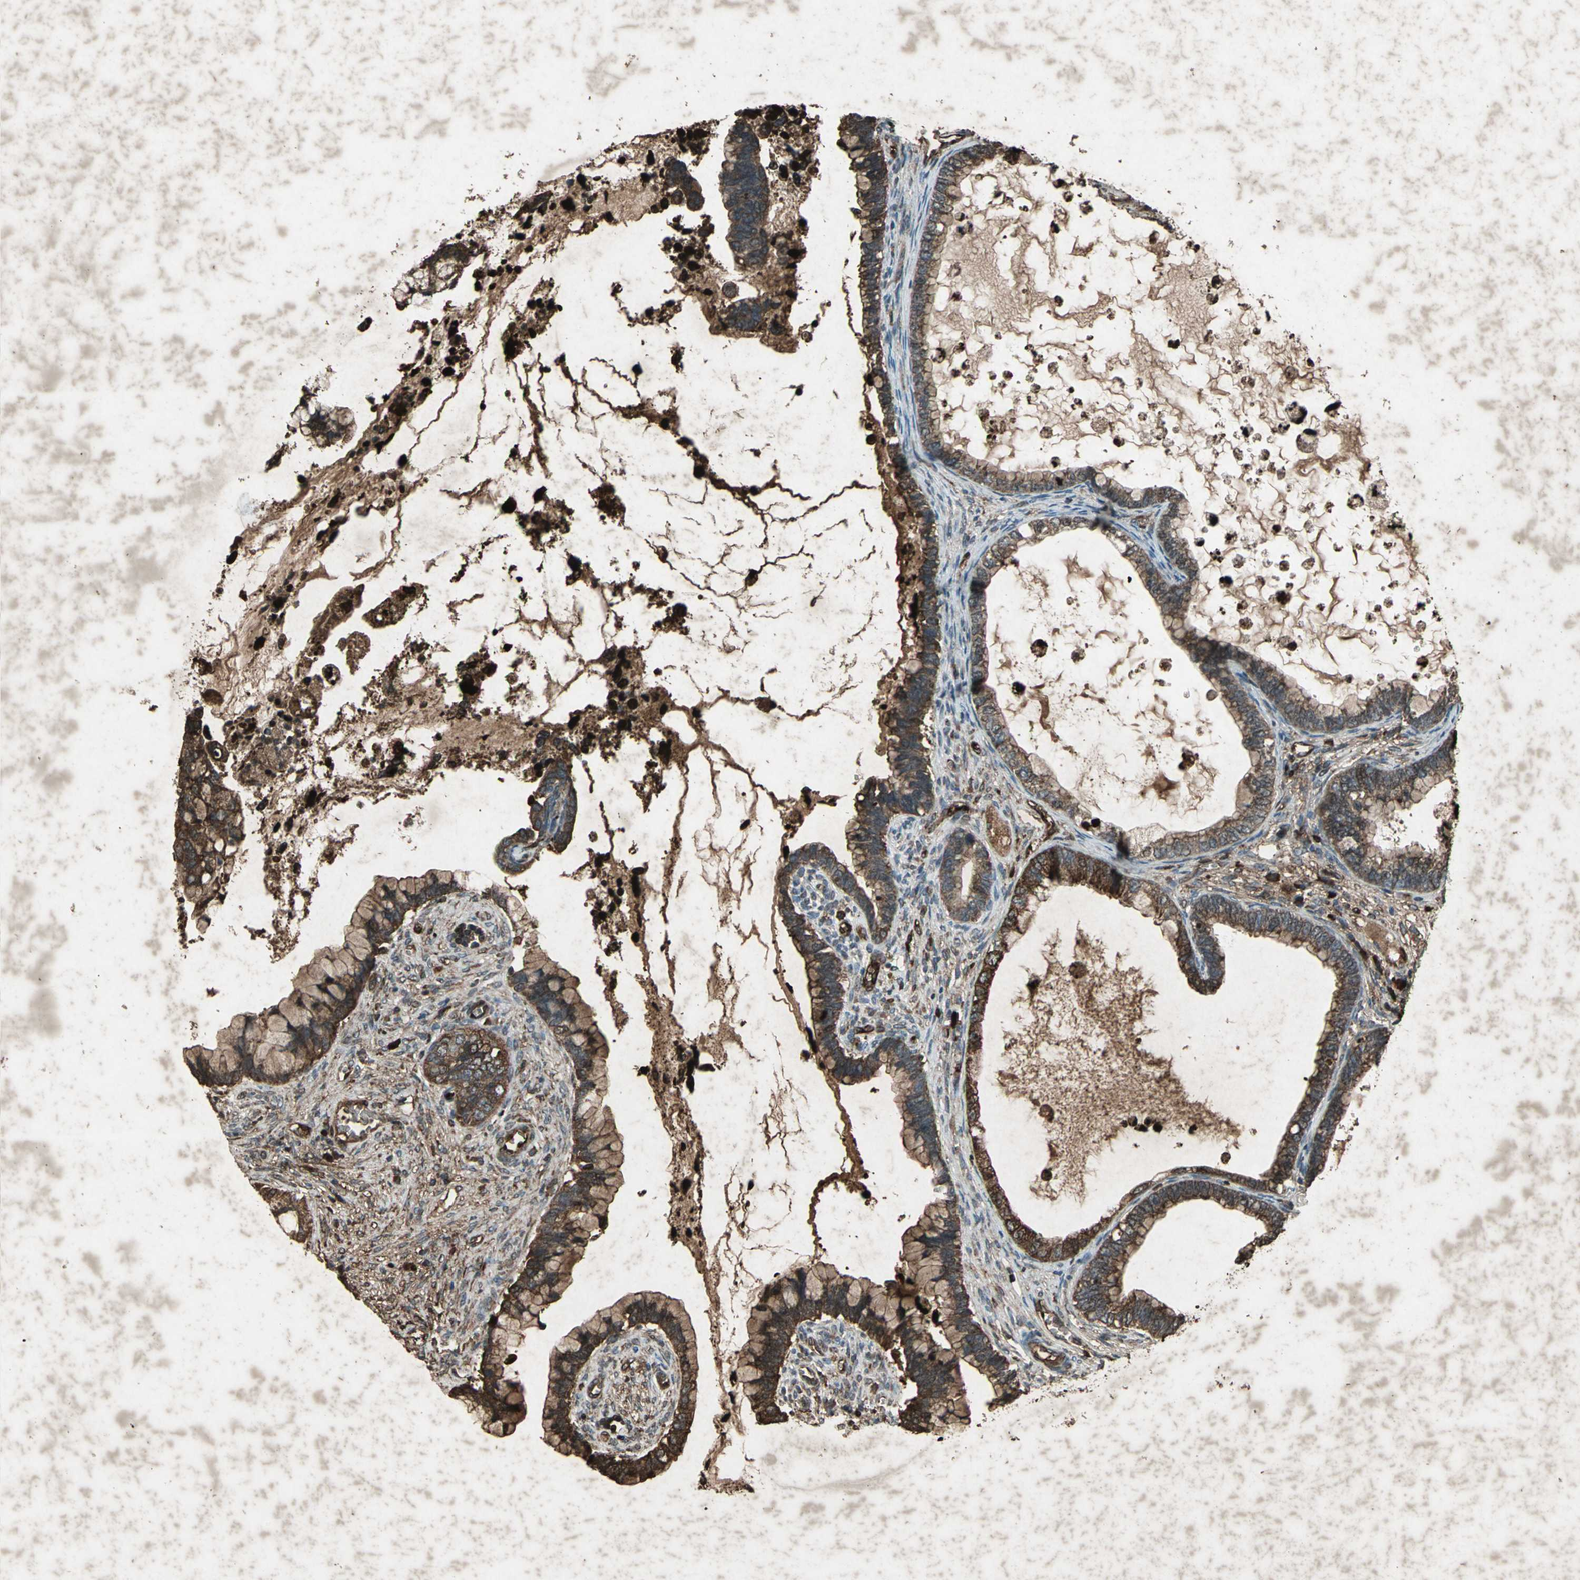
{"staining": {"intensity": "strong", "quantity": ">75%", "location": "cytoplasmic/membranous,nuclear"}, "tissue": "cervical cancer", "cell_type": "Tumor cells", "image_type": "cancer", "snomed": [{"axis": "morphology", "description": "Adenocarcinoma, NOS"}, {"axis": "topography", "description": "Cervix"}], "caption": "Immunohistochemical staining of adenocarcinoma (cervical) displays high levels of strong cytoplasmic/membranous and nuclear protein staining in about >75% of tumor cells. (DAB (3,3'-diaminobenzidine) = brown stain, brightfield microscopy at high magnification).", "gene": "SEPTIN4", "patient": {"sex": "female", "age": 44}}